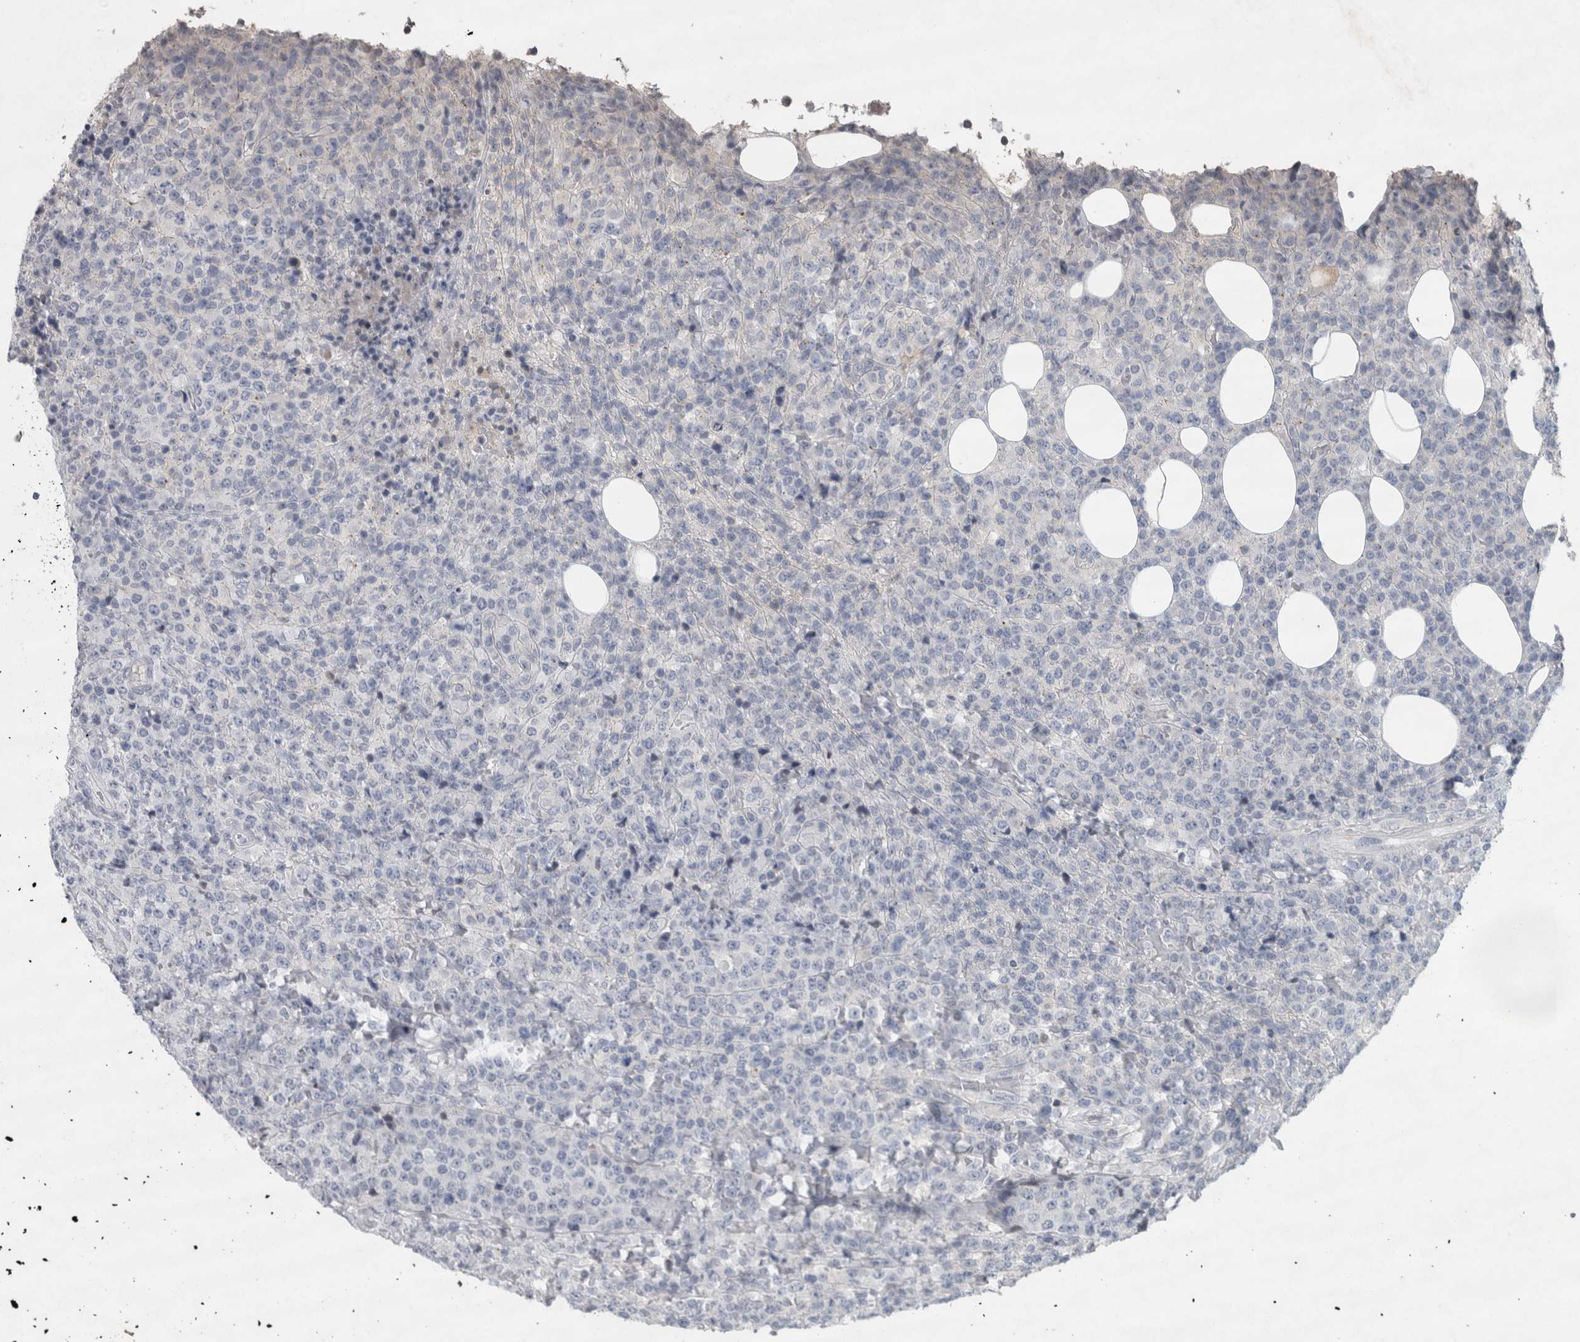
{"staining": {"intensity": "negative", "quantity": "none", "location": "none"}, "tissue": "lymphoma", "cell_type": "Tumor cells", "image_type": "cancer", "snomed": [{"axis": "morphology", "description": "Malignant lymphoma, non-Hodgkin's type, High grade"}, {"axis": "topography", "description": "Lymph node"}], "caption": "This micrograph is of lymphoma stained with immunohistochemistry (IHC) to label a protein in brown with the nuclei are counter-stained blue. There is no positivity in tumor cells.", "gene": "WNT7A", "patient": {"sex": "male", "age": 13}}